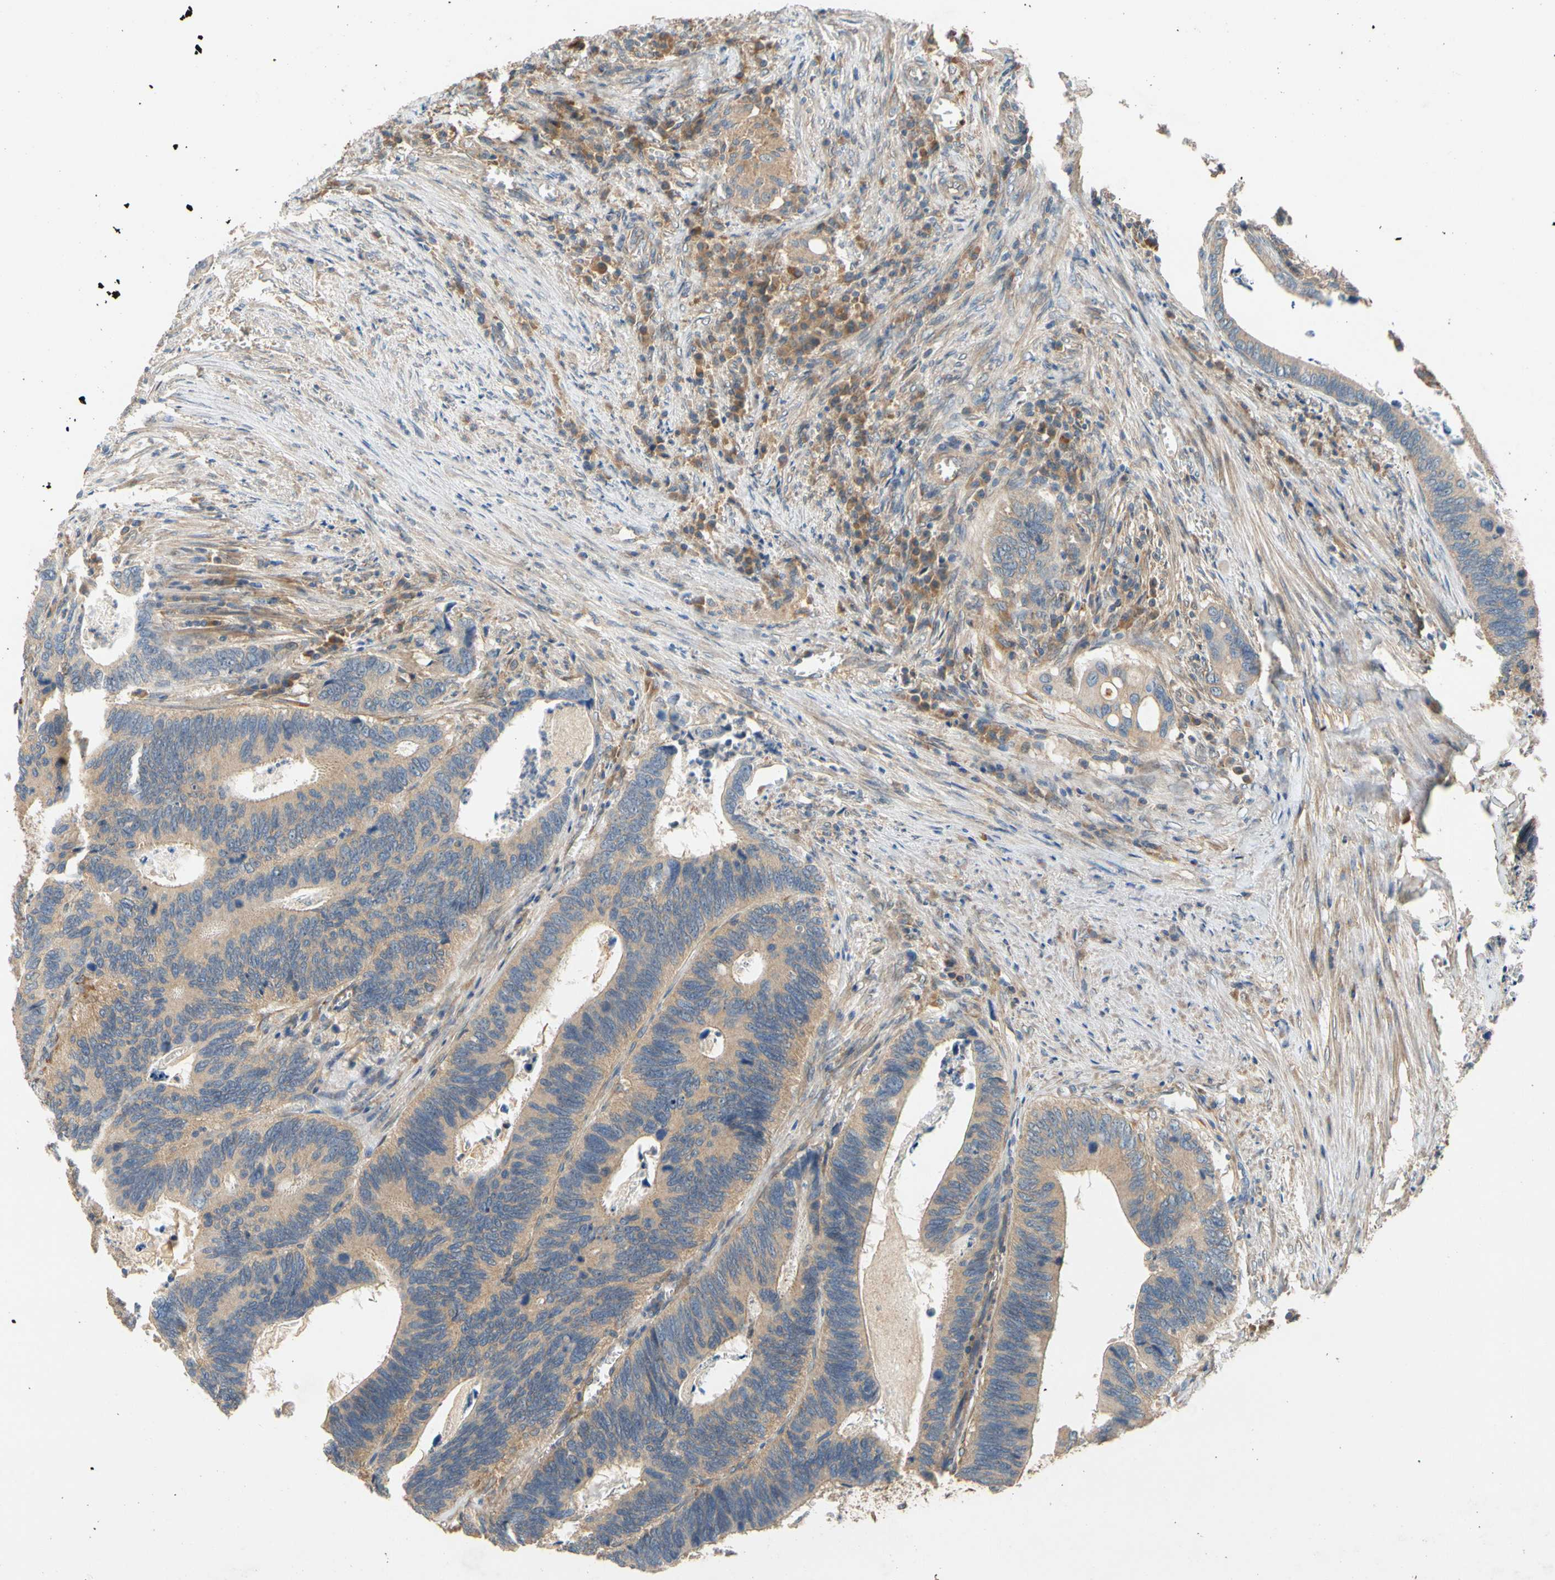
{"staining": {"intensity": "weak", "quantity": ">75%", "location": "cytoplasmic/membranous"}, "tissue": "colorectal cancer", "cell_type": "Tumor cells", "image_type": "cancer", "snomed": [{"axis": "morphology", "description": "Adenocarcinoma, NOS"}, {"axis": "topography", "description": "Colon"}], "caption": "A low amount of weak cytoplasmic/membranous positivity is appreciated in about >75% of tumor cells in adenocarcinoma (colorectal) tissue.", "gene": "USP46", "patient": {"sex": "male", "age": 72}}